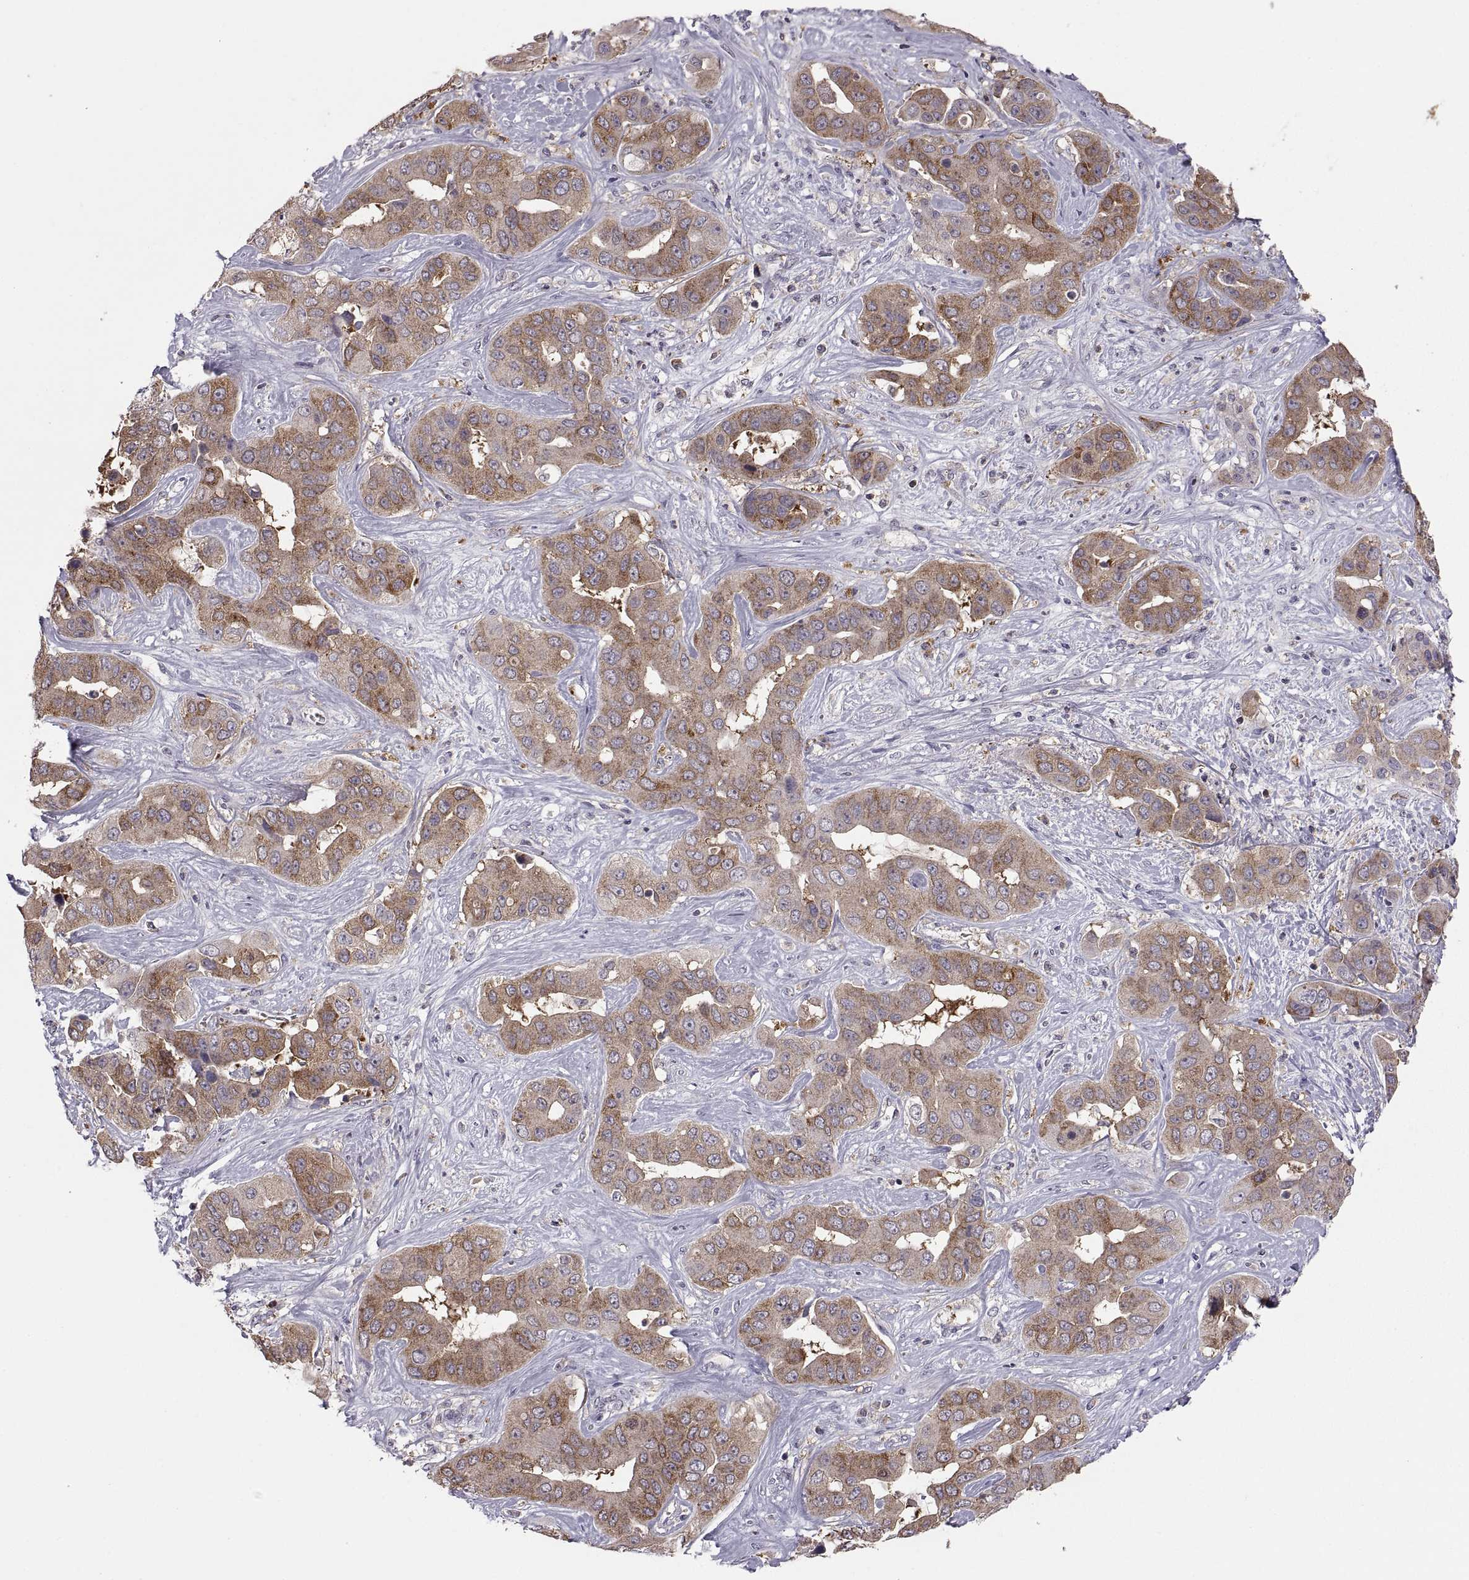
{"staining": {"intensity": "moderate", "quantity": ">75%", "location": "cytoplasmic/membranous"}, "tissue": "liver cancer", "cell_type": "Tumor cells", "image_type": "cancer", "snomed": [{"axis": "morphology", "description": "Cholangiocarcinoma"}, {"axis": "topography", "description": "Liver"}], "caption": "Immunohistochemistry (IHC) of cholangiocarcinoma (liver) exhibits medium levels of moderate cytoplasmic/membranous expression in about >75% of tumor cells.", "gene": "EZR", "patient": {"sex": "female", "age": 52}}